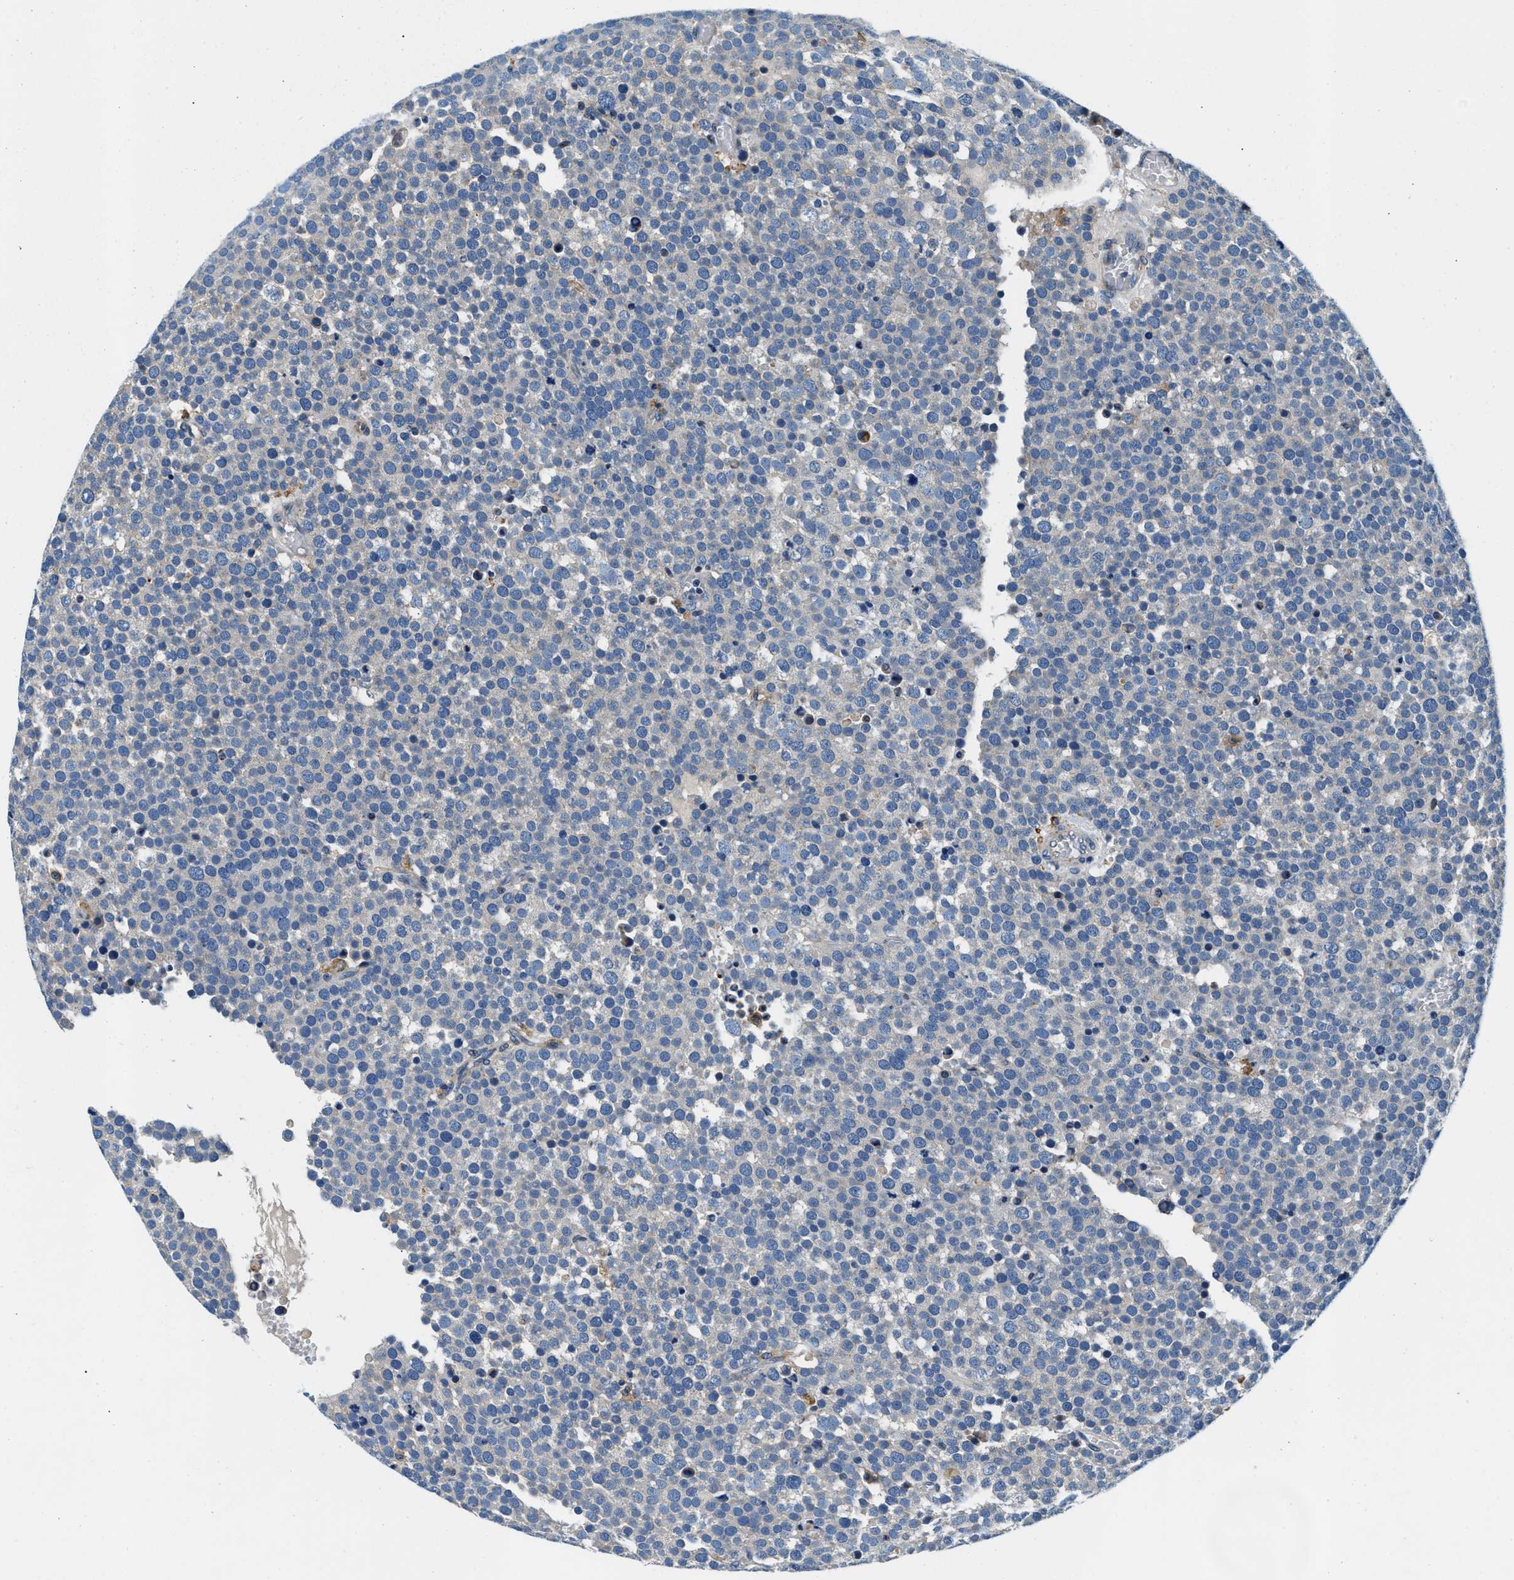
{"staining": {"intensity": "negative", "quantity": "none", "location": "none"}, "tissue": "testis cancer", "cell_type": "Tumor cells", "image_type": "cancer", "snomed": [{"axis": "morphology", "description": "Normal tissue, NOS"}, {"axis": "morphology", "description": "Seminoma, NOS"}, {"axis": "topography", "description": "Testis"}], "caption": "A histopathology image of testis seminoma stained for a protein exhibits no brown staining in tumor cells. (Stains: DAB IHC with hematoxylin counter stain, Microscopy: brightfield microscopy at high magnification).", "gene": "SLFN11", "patient": {"sex": "male", "age": 71}}